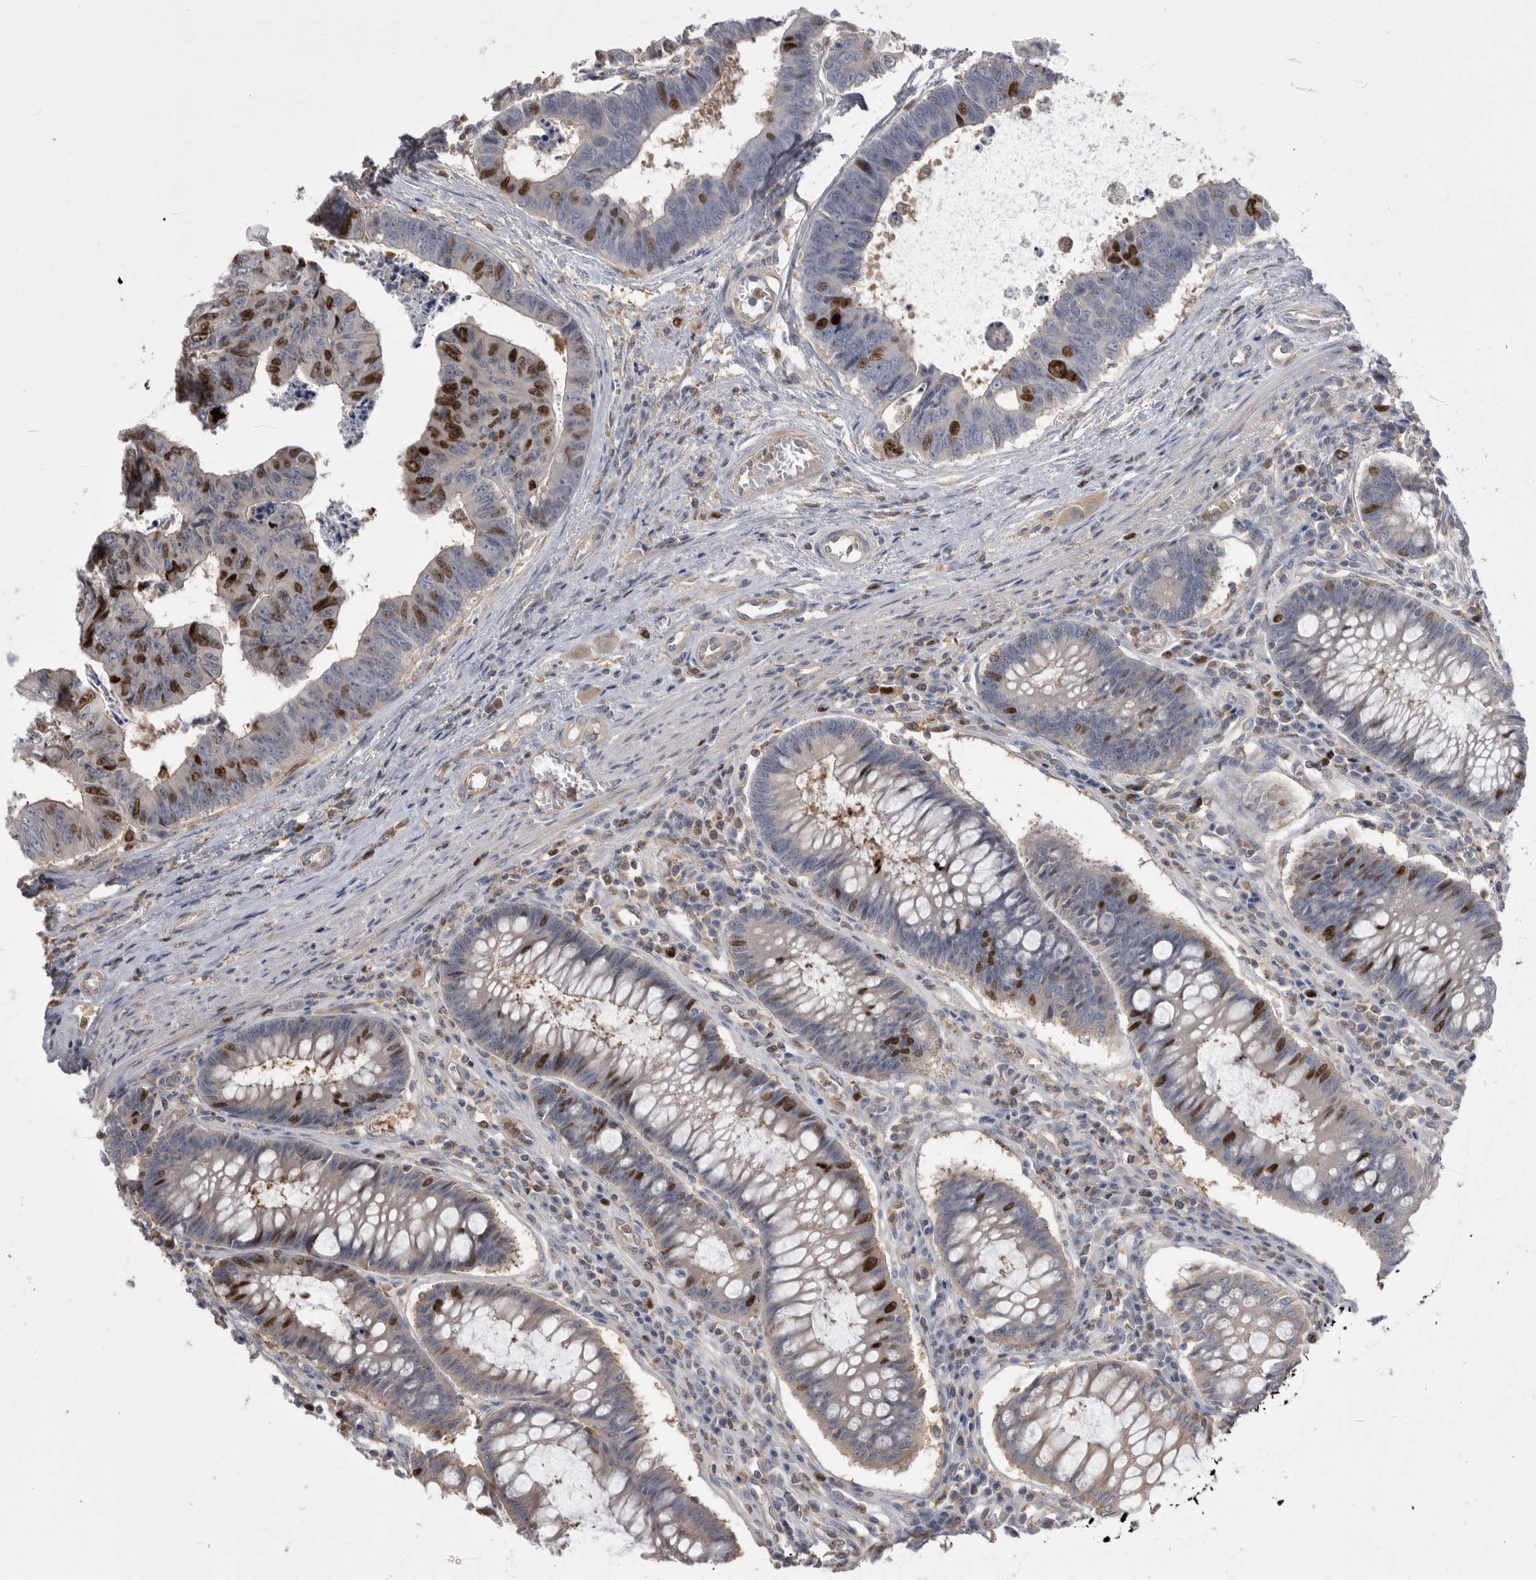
{"staining": {"intensity": "strong", "quantity": "<25%", "location": "nuclear"}, "tissue": "colorectal cancer", "cell_type": "Tumor cells", "image_type": "cancer", "snomed": [{"axis": "morphology", "description": "Adenocarcinoma, NOS"}, {"axis": "topography", "description": "Rectum"}], "caption": "A histopathology image of human colorectal cancer (adenocarcinoma) stained for a protein shows strong nuclear brown staining in tumor cells.", "gene": "TOP2A", "patient": {"sex": "male", "age": 84}}